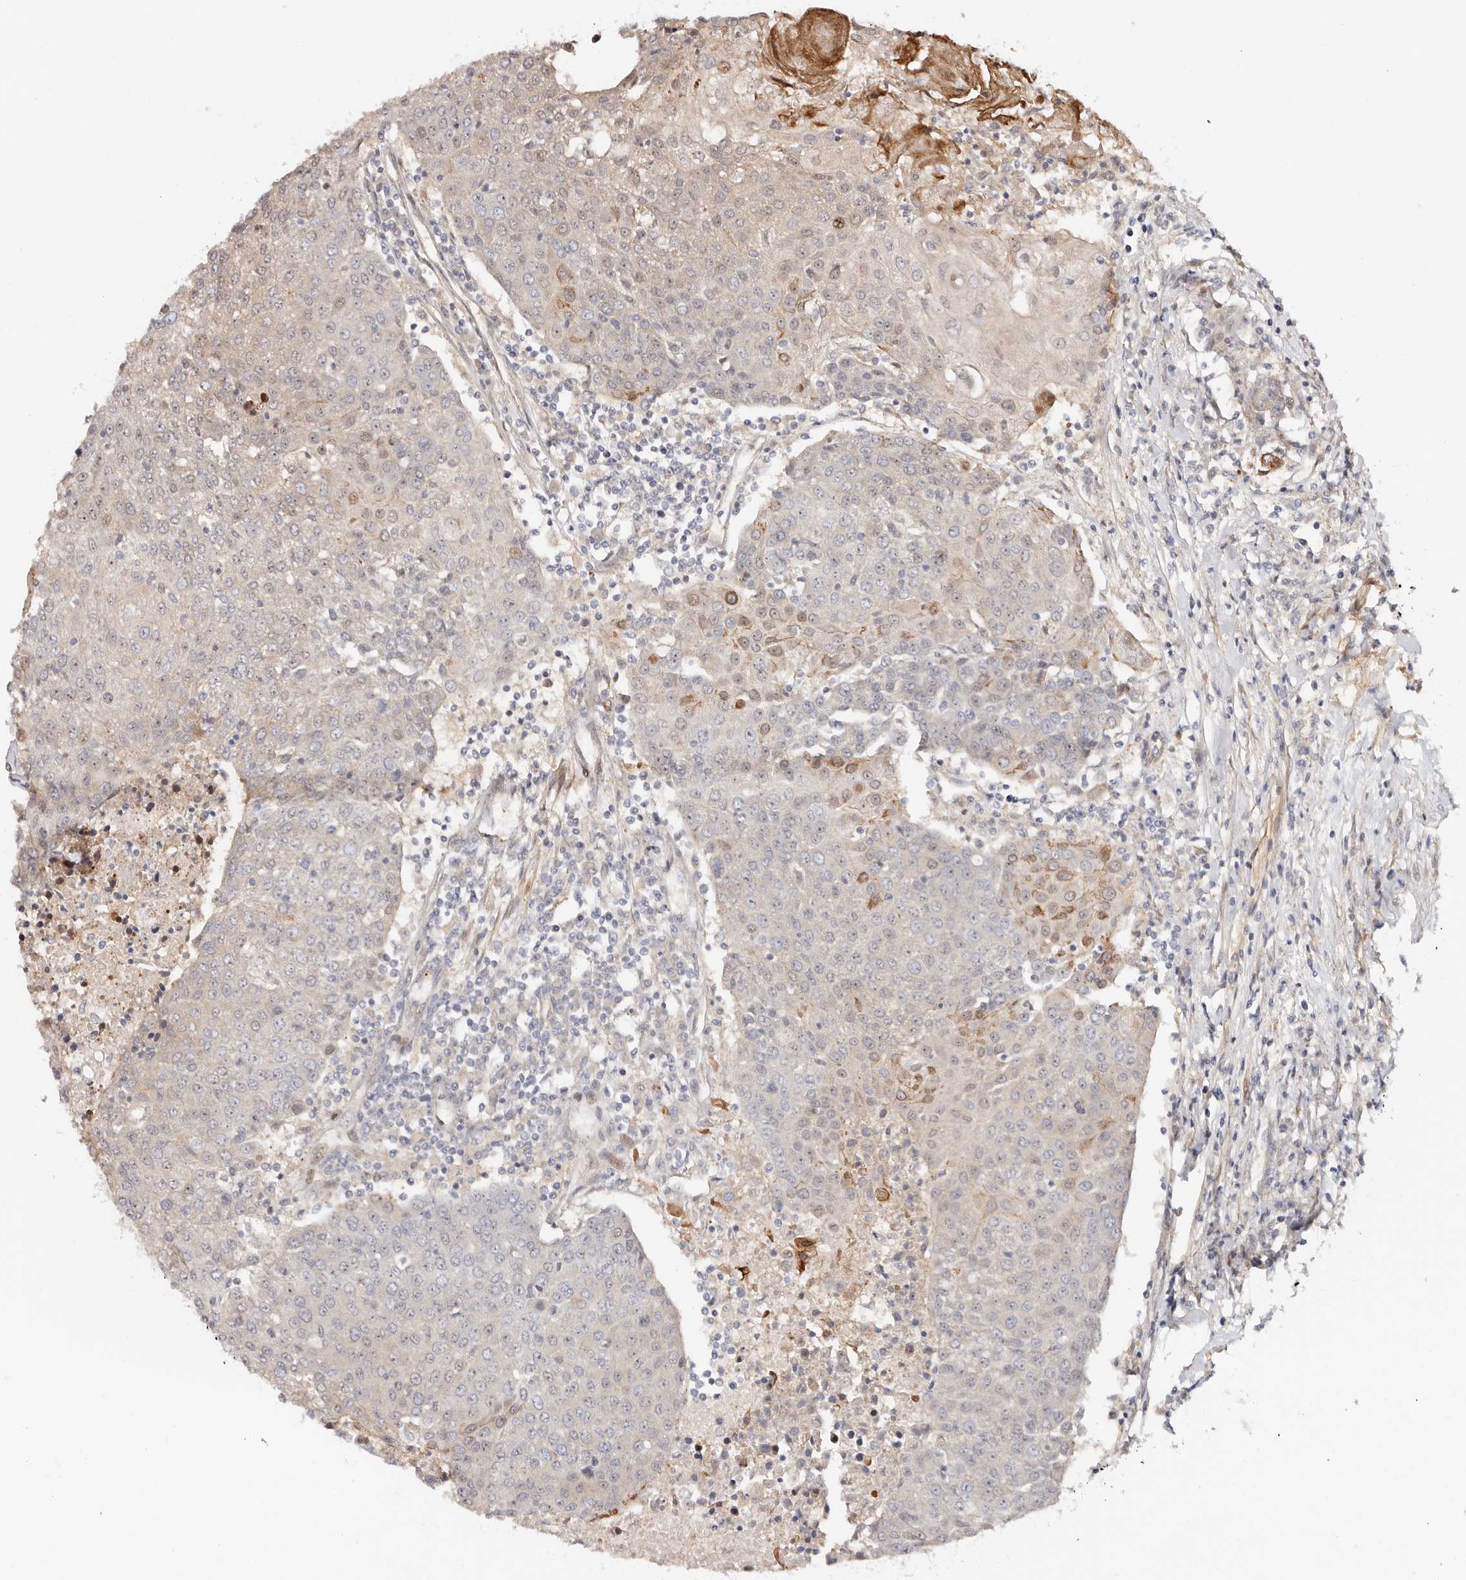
{"staining": {"intensity": "negative", "quantity": "none", "location": "none"}, "tissue": "urothelial cancer", "cell_type": "Tumor cells", "image_type": "cancer", "snomed": [{"axis": "morphology", "description": "Urothelial carcinoma, High grade"}, {"axis": "topography", "description": "Urinary bladder"}], "caption": "Protein analysis of urothelial cancer displays no significant expression in tumor cells. (DAB immunohistochemistry with hematoxylin counter stain).", "gene": "ODF2L", "patient": {"sex": "female", "age": 85}}